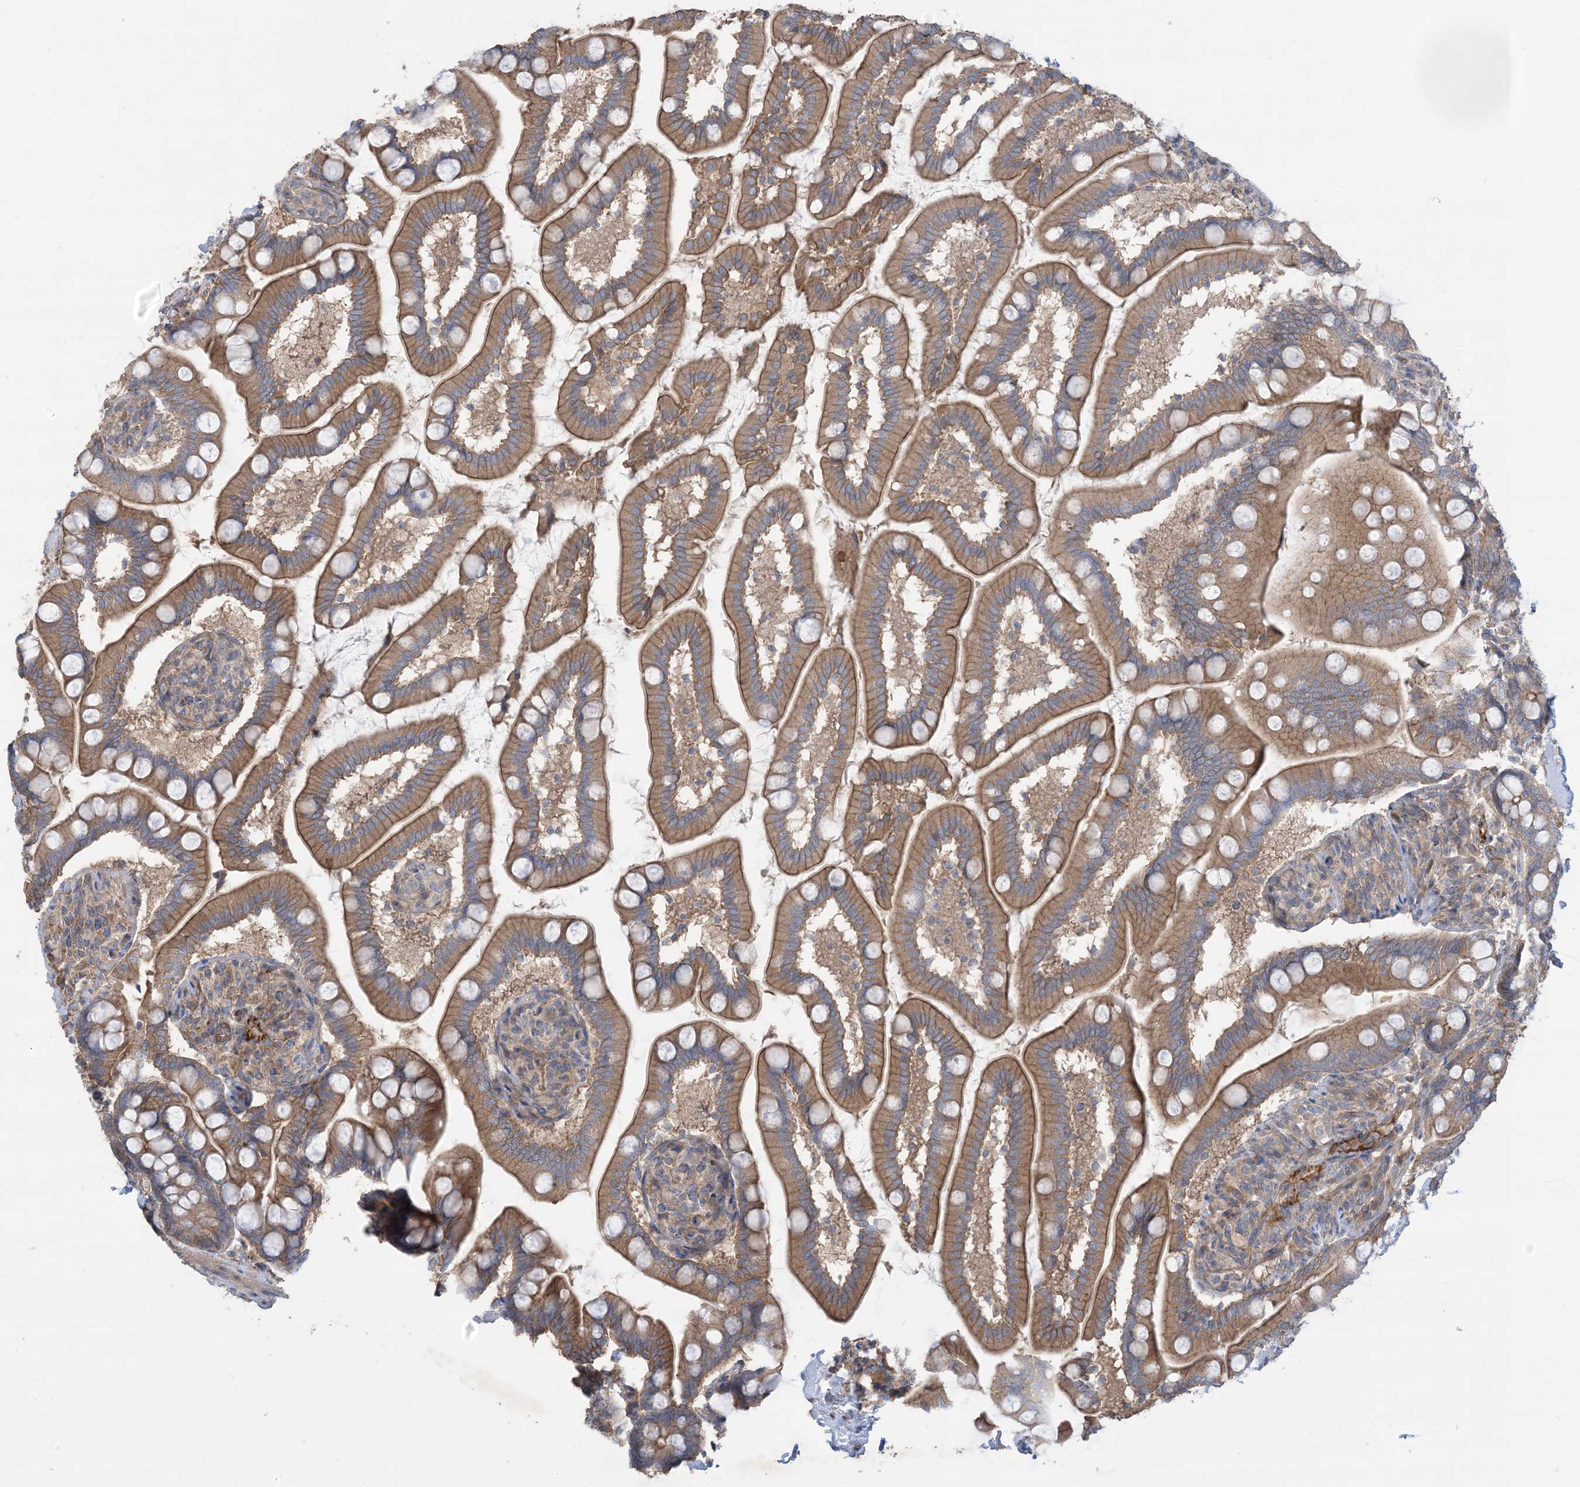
{"staining": {"intensity": "moderate", "quantity": ">75%", "location": "cytoplasmic/membranous"}, "tissue": "small intestine", "cell_type": "Glandular cells", "image_type": "normal", "snomed": [{"axis": "morphology", "description": "Normal tissue, NOS"}, {"axis": "topography", "description": "Small intestine"}], "caption": "Protein staining of benign small intestine demonstrates moderate cytoplasmic/membranous staining in about >75% of glandular cells.", "gene": "CCNY", "patient": {"sex": "female", "age": 64}}